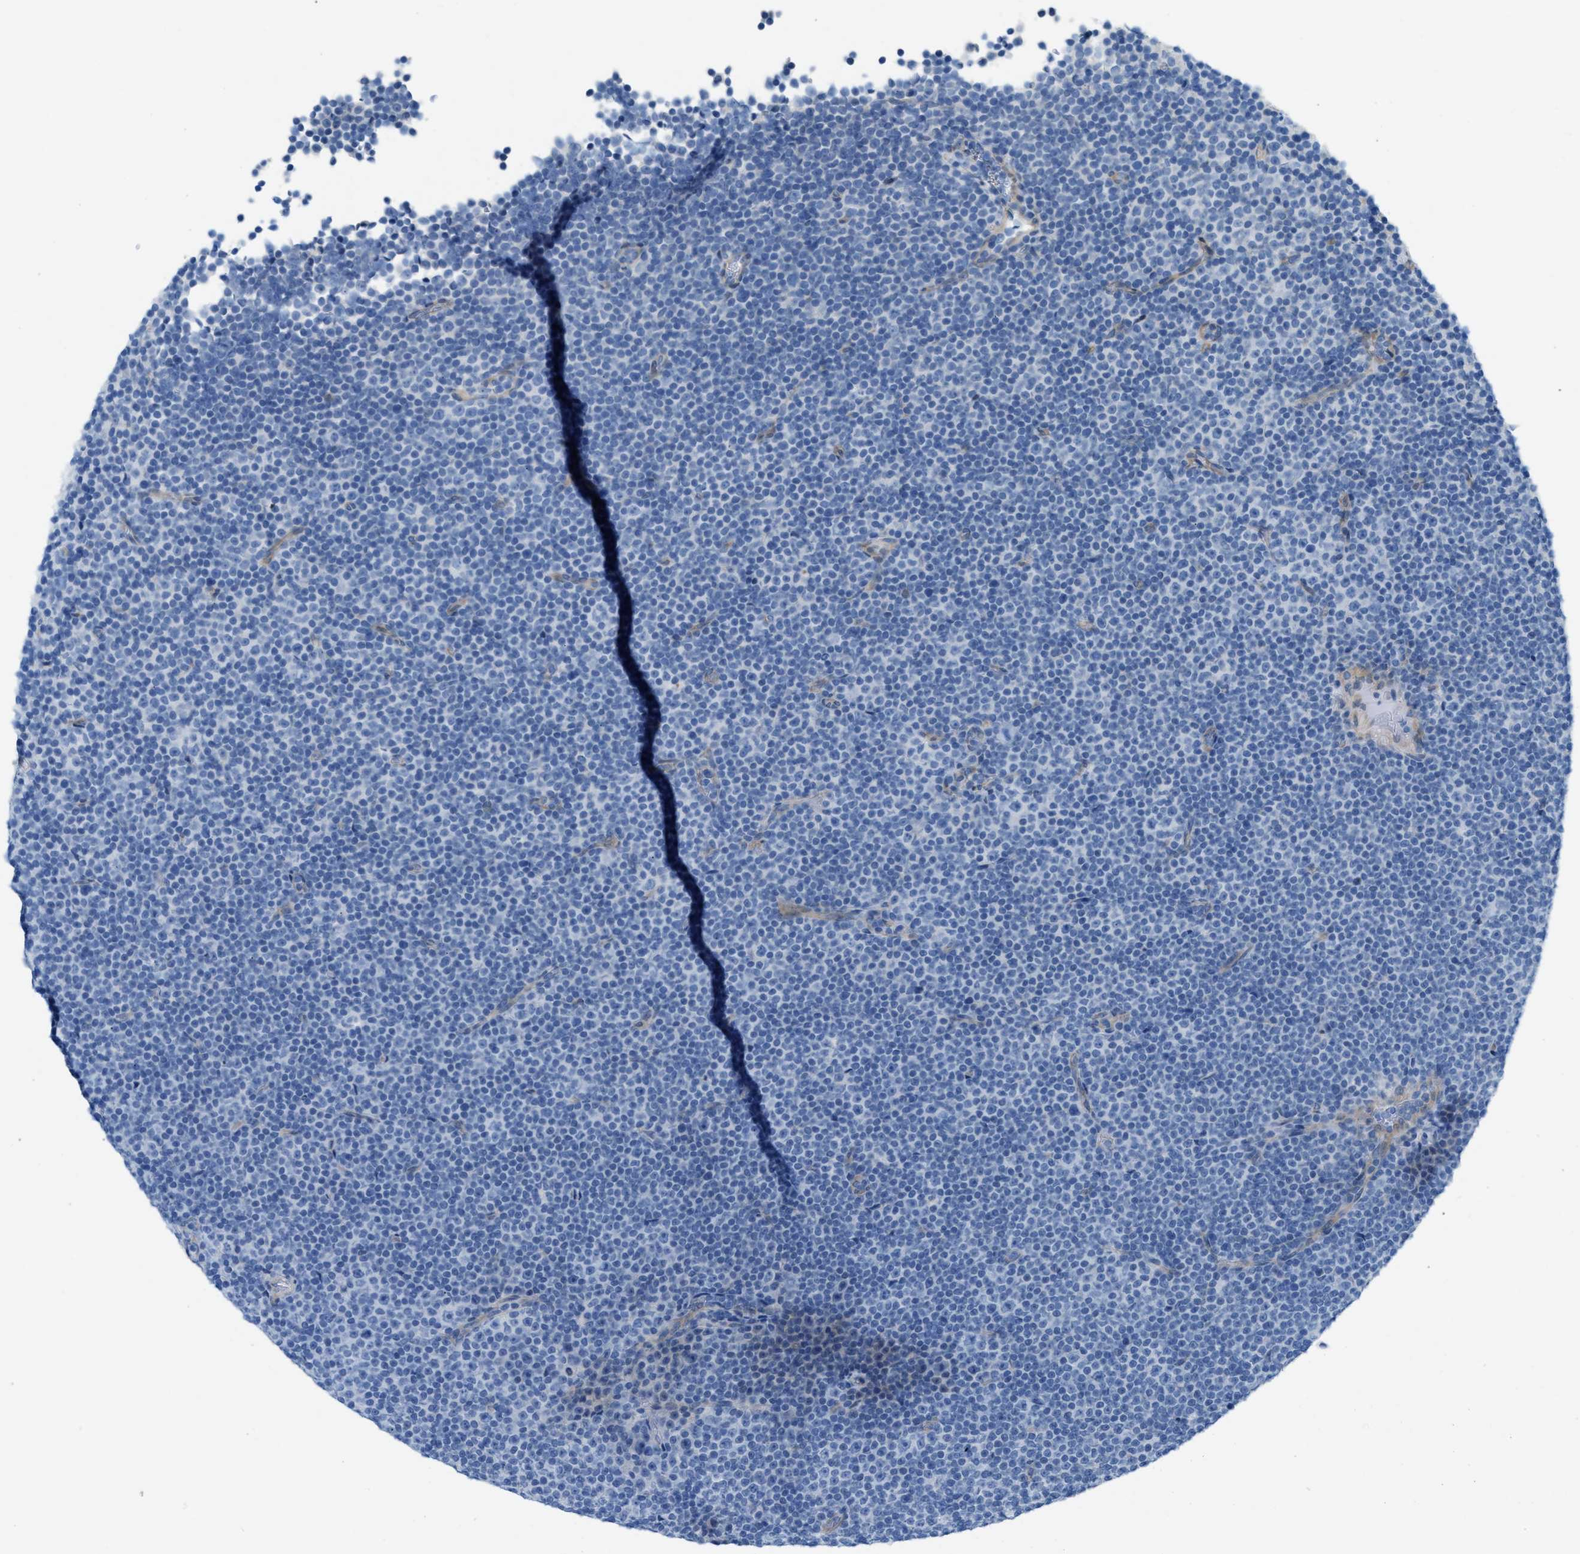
{"staining": {"intensity": "negative", "quantity": "none", "location": "none"}, "tissue": "lymphoma", "cell_type": "Tumor cells", "image_type": "cancer", "snomed": [{"axis": "morphology", "description": "Malignant lymphoma, non-Hodgkin's type, Low grade"}, {"axis": "topography", "description": "Lymph node"}], "caption": "This is an IHC micrograph of lymphoma. There is no staining in tumor cells.", "gene": "MPP3", "patient": {"sex": "female", "age": 67}}